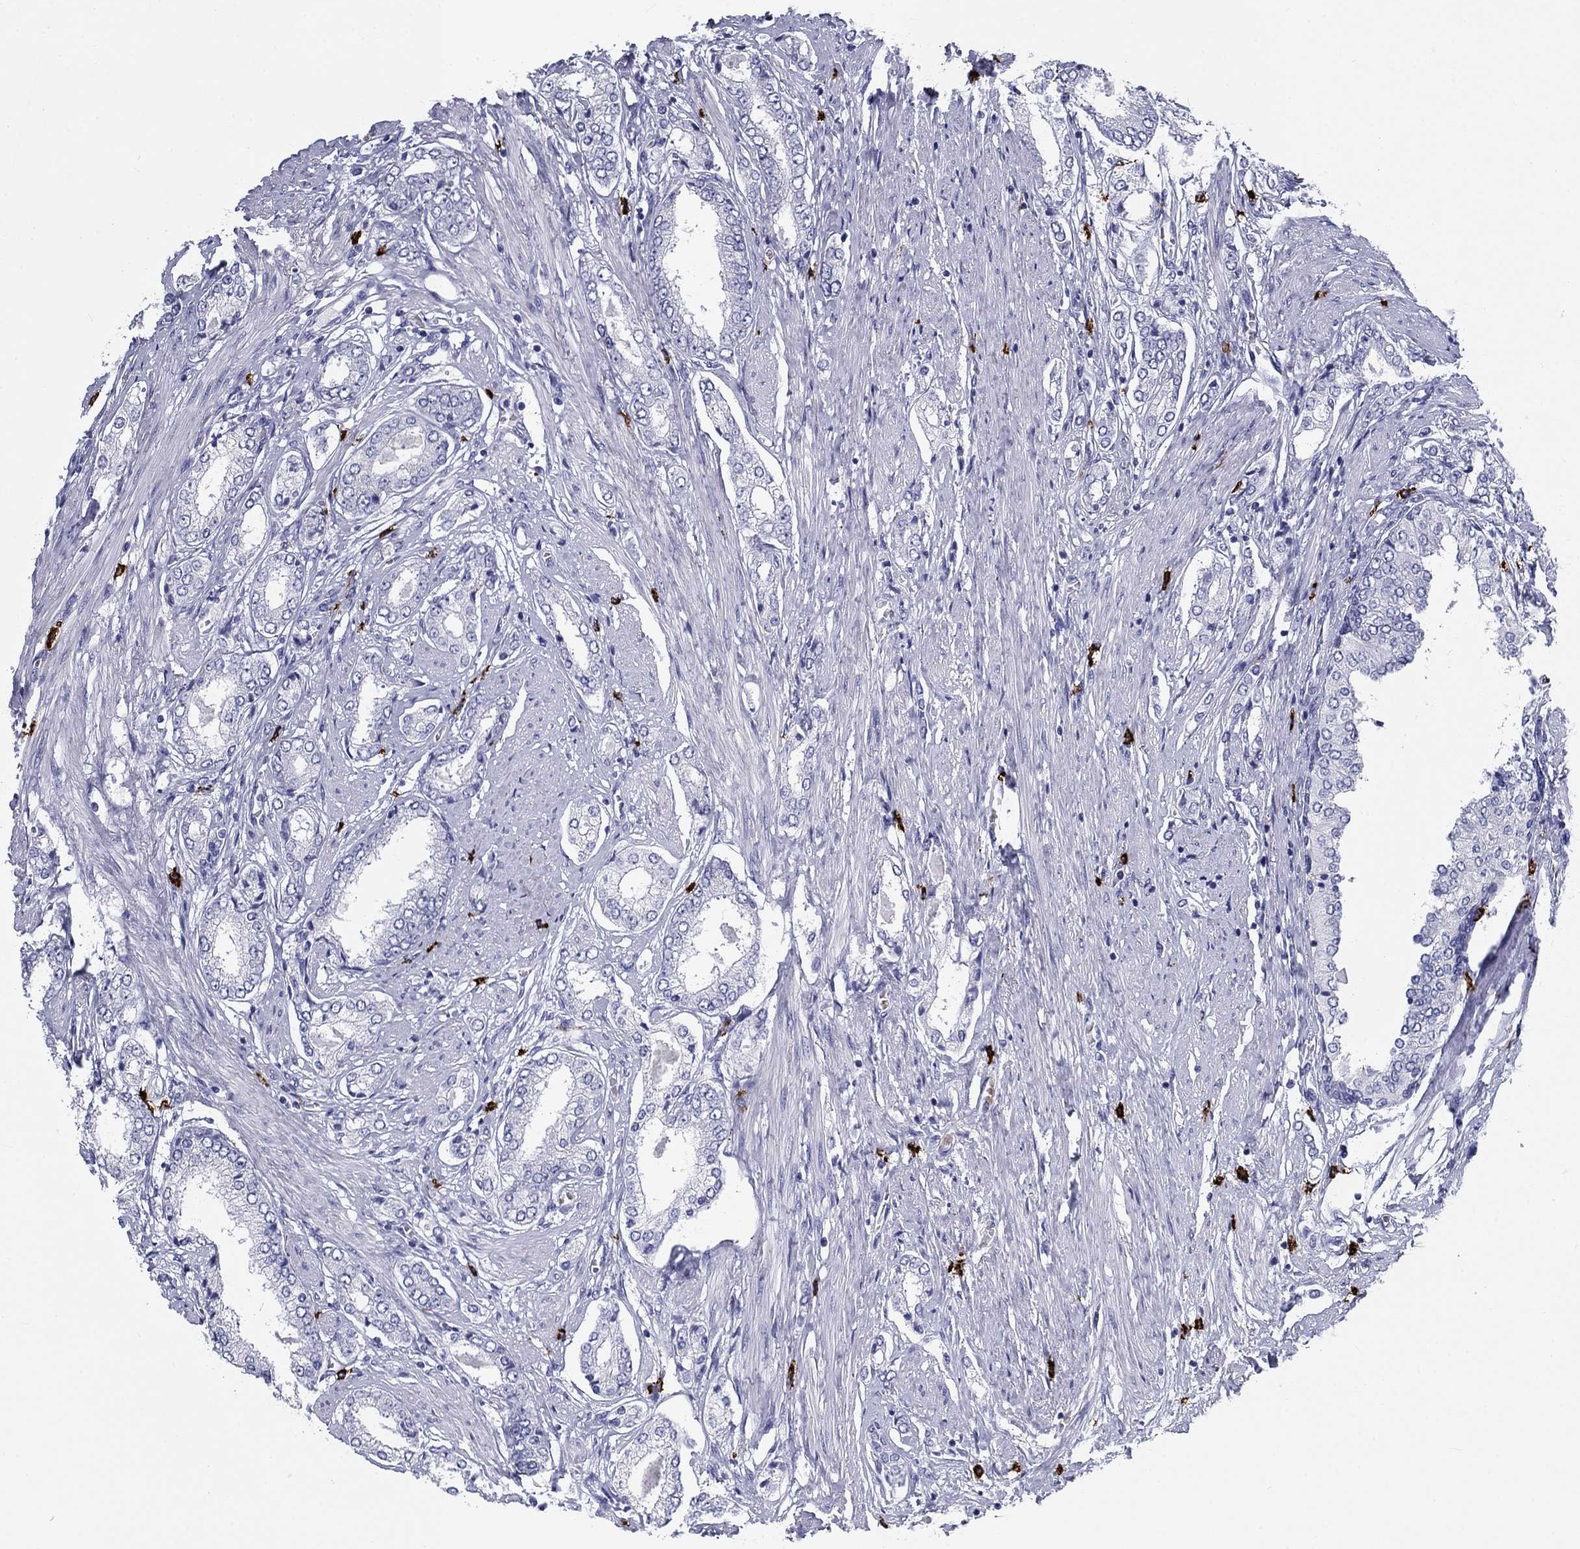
{"staining": {"intensity": "negative", "quantity": "none", "location": "none"}, "tissue": "prostate cancer", "cell_type": "Tumor cells", "image_type": "cancer", "snomed": [{"axis": "morphology", "description": "Adenocarcinoma, NOS"}, {"axis": "topography", "description": "Prostate"}], "caption": "There is no significant expression in tumor cells of prostate adenocarcinoma.", "gene": "CD40LG", "patient": {"sex": "male", "age": 63}}